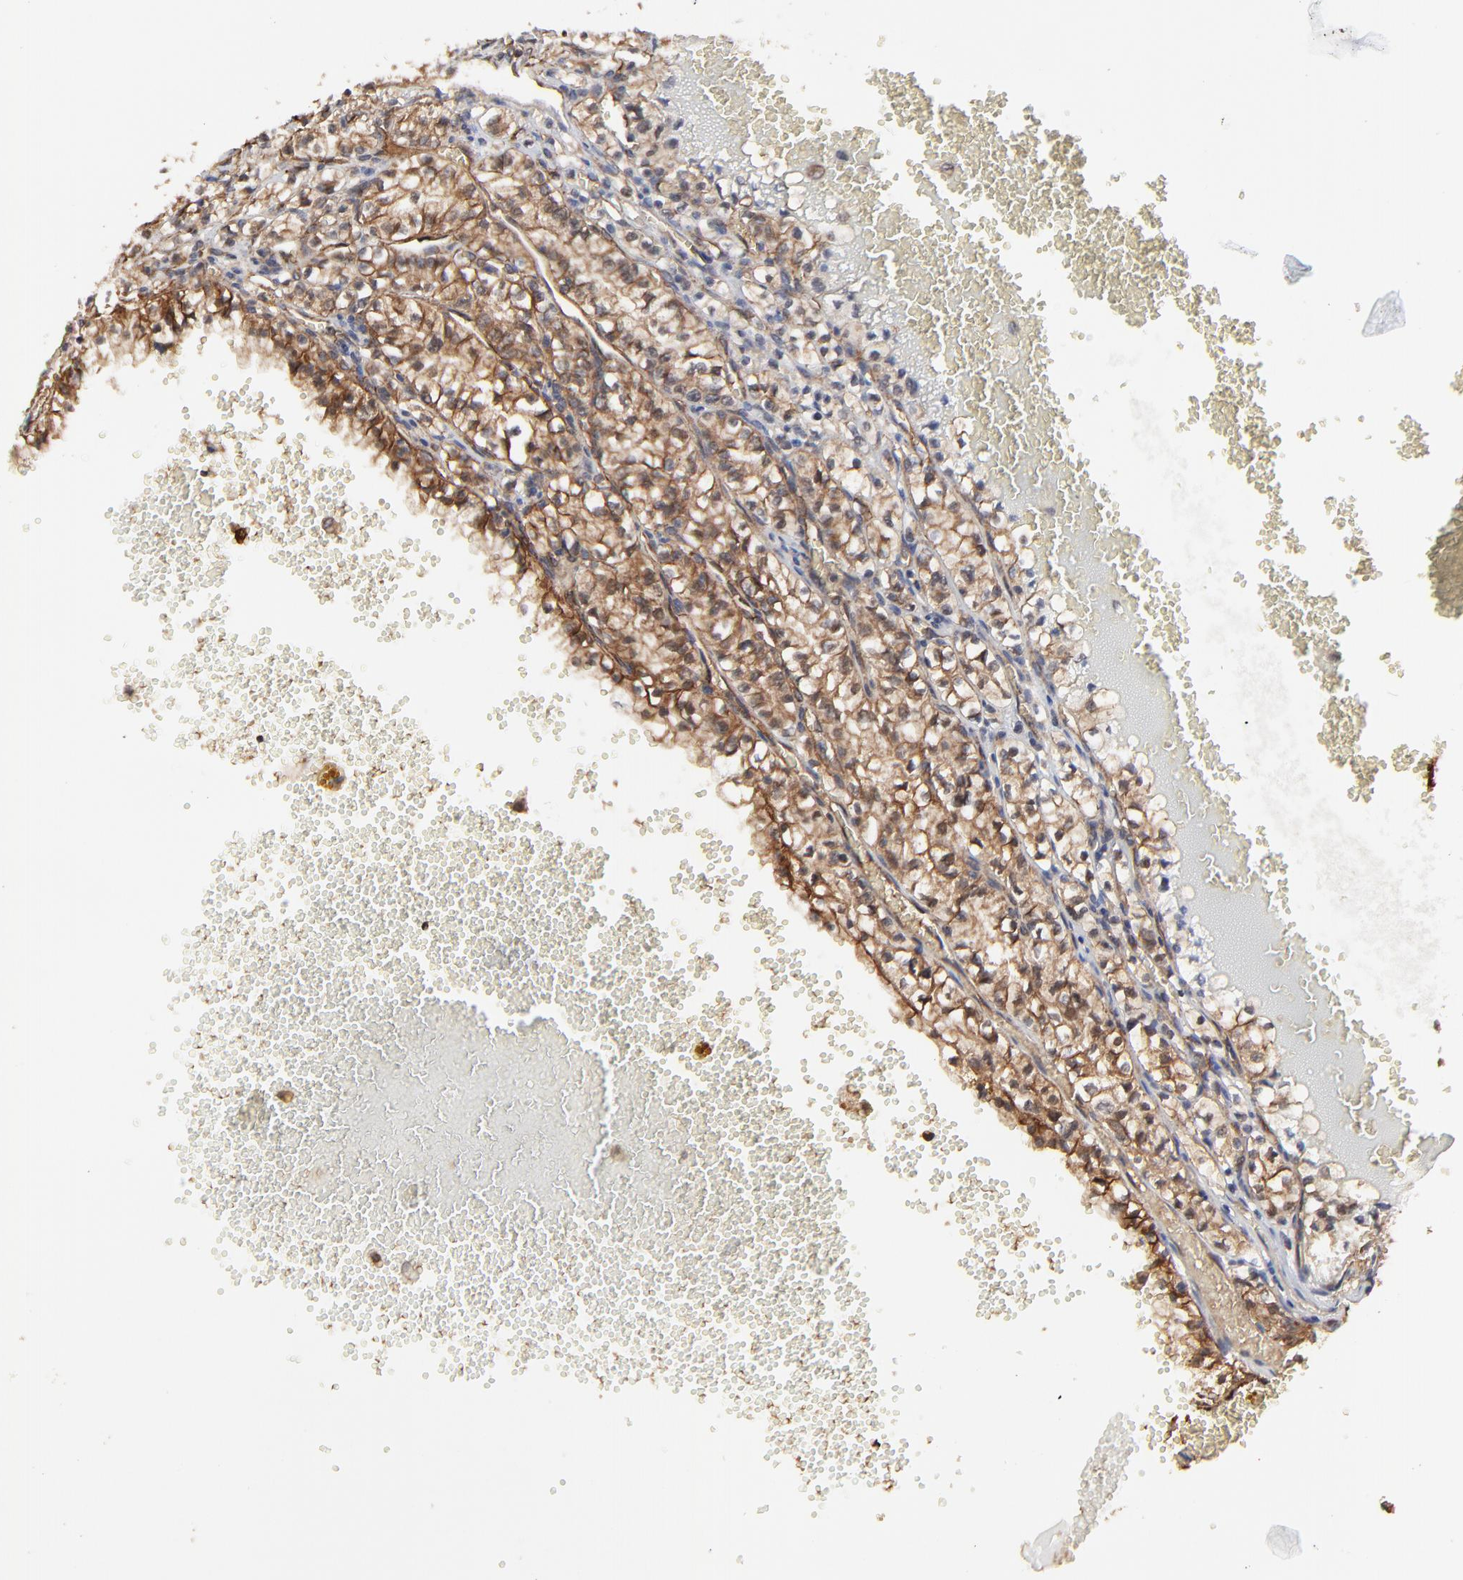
{"staining": {"intensity": "moderate", "quantity": "25%-75%", "location": "cytoplasmic/membranous"}, "tissue": "renal cancer", "cell_type": "Tumor cells", "image_type": "cancer", "snomed": [{"axis": "morphology", "description": "Adenocarcinoma, NOS"}, {"axis": "topography", "description": "Kidney"}], "caption": "Renal cancer stained with a brown dye exhibits moderate cytoplasmic/membranous positive positivity in about 25%-75% of tumor cells.", "gene": "ARMT1", "patient": {"sex": "male", "age": 61}}